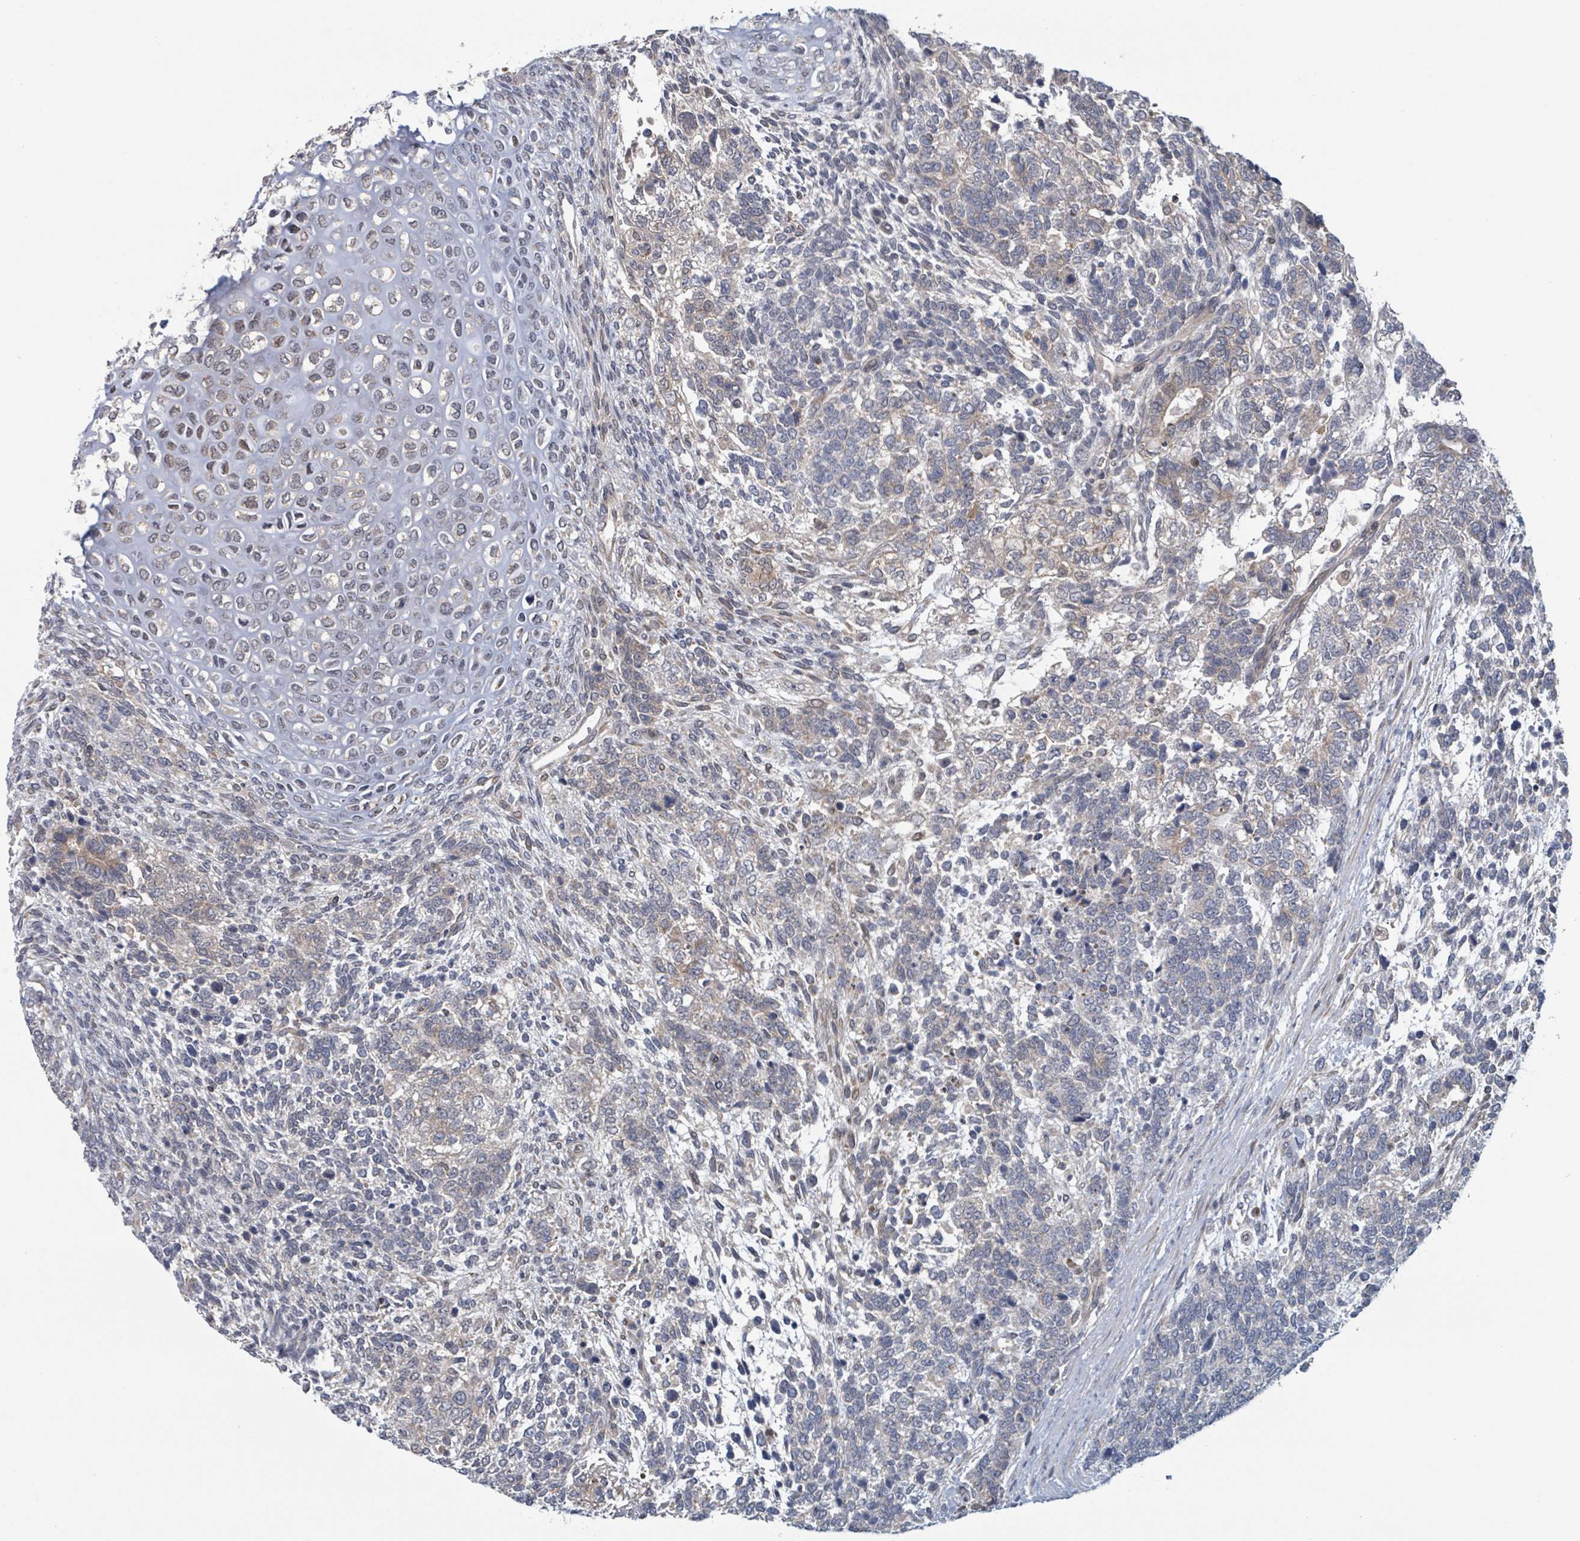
{"staining": {"intensity": "negative", "quantity": "none", "location": "none"}, "tissue": "testis cancer", "cell_type": "Tumor cells", "image_type": "cancer", "snomed": [{"axis": "morphology", "description": "Carcinoma, Embryonal, NOS"}, {"axis": "topography", "description": "Testis"}], "caption": "High power microscopy micrograph of an immunohistochemistry image of testis embryonal carcinoma, revealing no significant positivity in tumor cells.", "gene": "HIVEP1", "patient": {"sex": "male", "age": 23}}